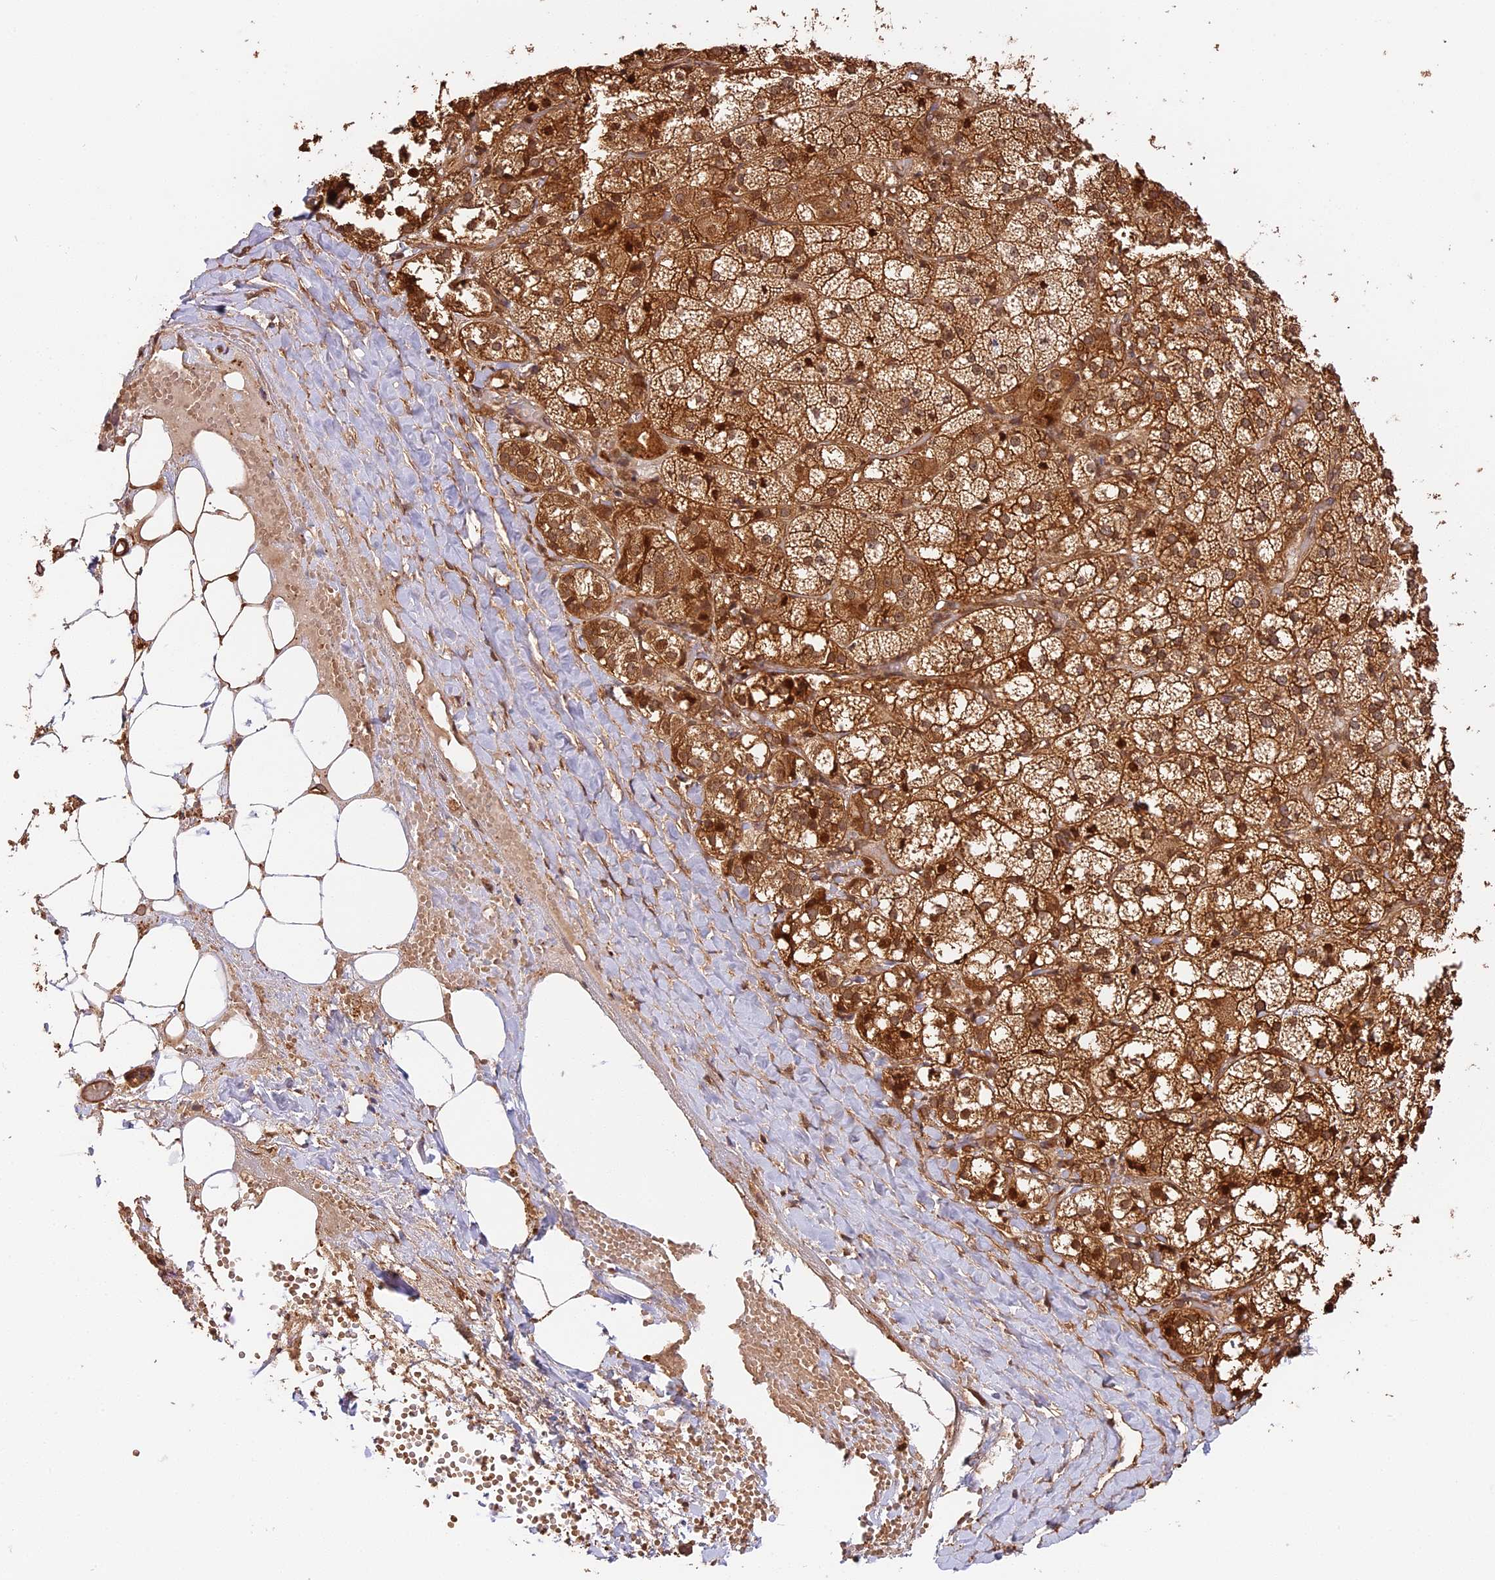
{"staining": {"intensity": "strong", "quantity": "25%-75%", "location": "cytoplasmic/membranous,nuclear"}, "tissue": "adrenal gland", "cell_type": "Glandular cells", "image_type": "normal", "snomed": [{"axis": "morphology", "description": "Normal tissue, NOS"}, {"axis": "topography", "description": "Adrenal gland"}], "caption": "Immunohistochemistry staining of unremarkable adrenal gland, which reveals high levels of strong cytoplasmic/membranous,nuclear positivity in about 25%-75% of glandular cells indicating strong cytoplasmic/membranous,nuclear protein staining. The staining was performed using DAB (3,3'-diaminobenzidine) (brown) for protein detection and nuclei were counterstained in hematoxylin (blue).", "gene": "PPP1R37", "patient": {"sex": "female", "age": 61}}